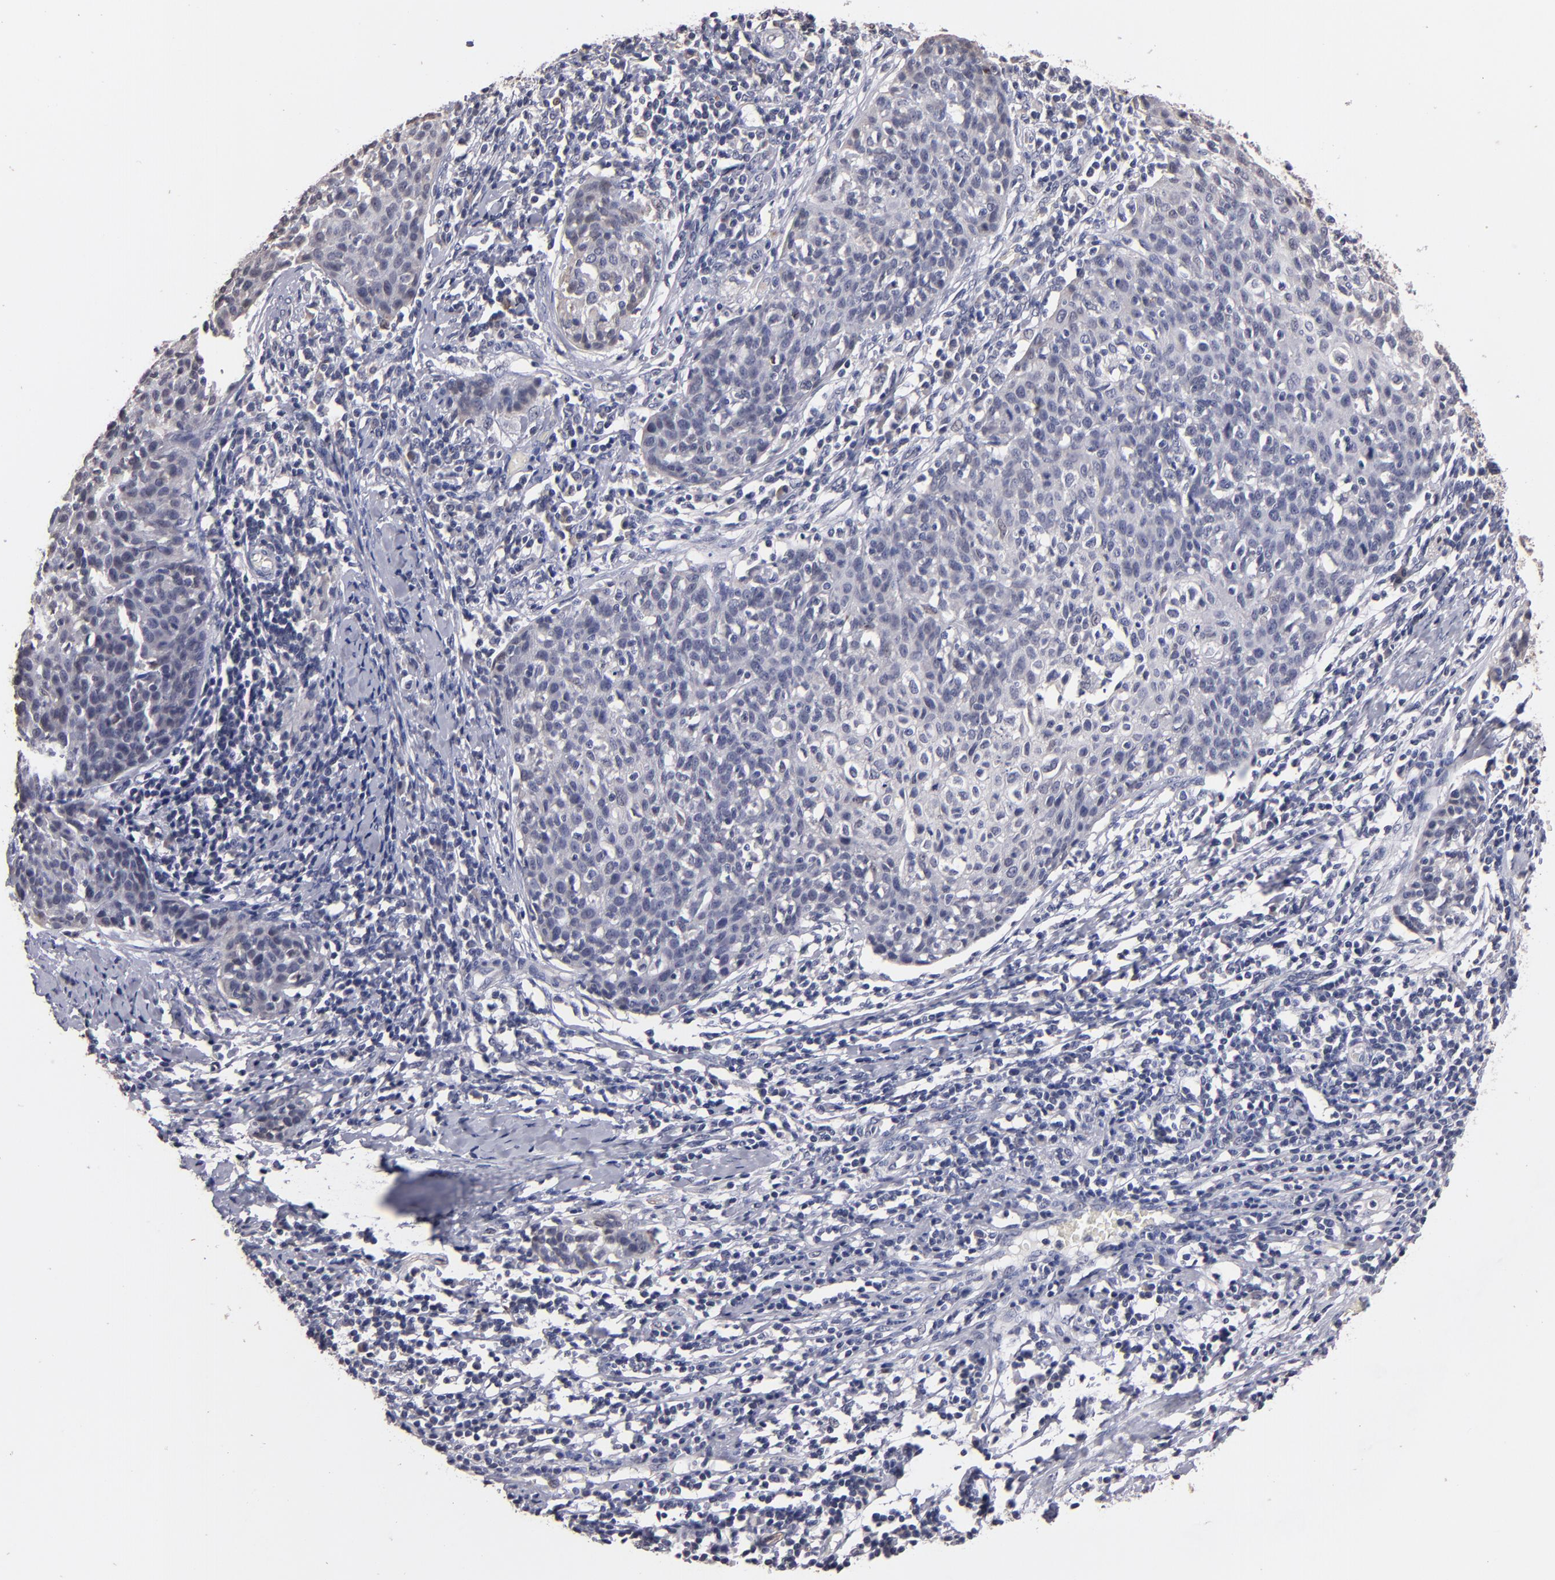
{"staining": {"intensity": "negative", "quantity": "none", "location": "none"}, "tissue": "cervical cancer", "cell_type": "Tumor cells", "image_type": "cancer", "snomed": [{"axis": "morphology", "description": "Squamous cell carcinoma, NOS"}, {"axis": "topography", "description": "Cervix"}], "caption": "Cervical squamous cell carcinoma stained for a protein using immunohistochemistry (IHC) exhibits no positivity tumor cells.", "gene": "S100A1", "patient": {"sex": "female", "age": 38}}